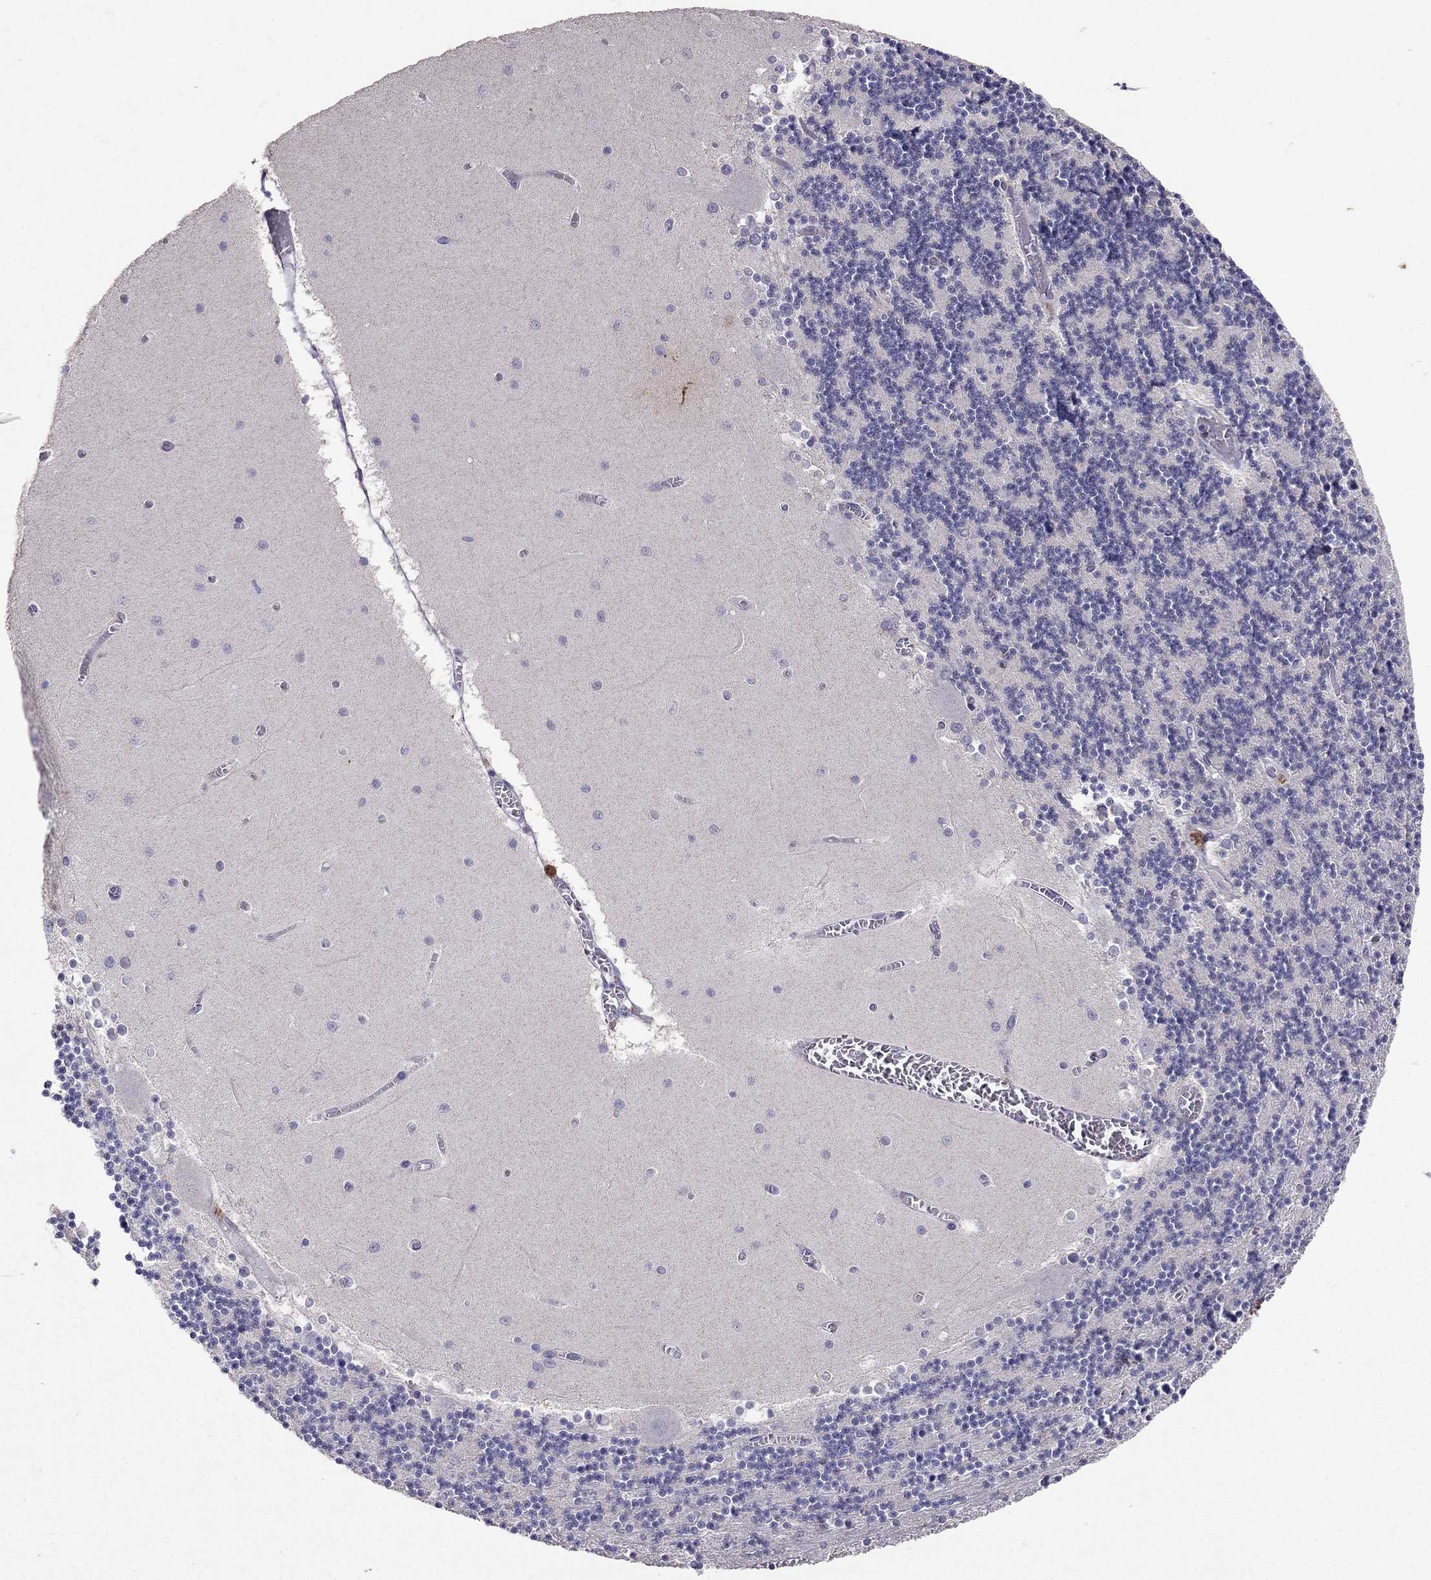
{"staining": {"intensity": "negative", "quantity": "none", "location": "none"}, "tissue": "cerebellum", "cell_type": "Cells in granular layer", "image_type": "normal", "snomed": [{"axis": "morphology", "description": "Normal tissue, NOS"}, {"axis": "topography", "description": "Cerebellum"}], "caption": "This is an IHC histopathology image of normal cerebellum. There is no positivity in cells in granular layer.", "gene": "FST", "patient": {"sex": "female", "age": 28}}